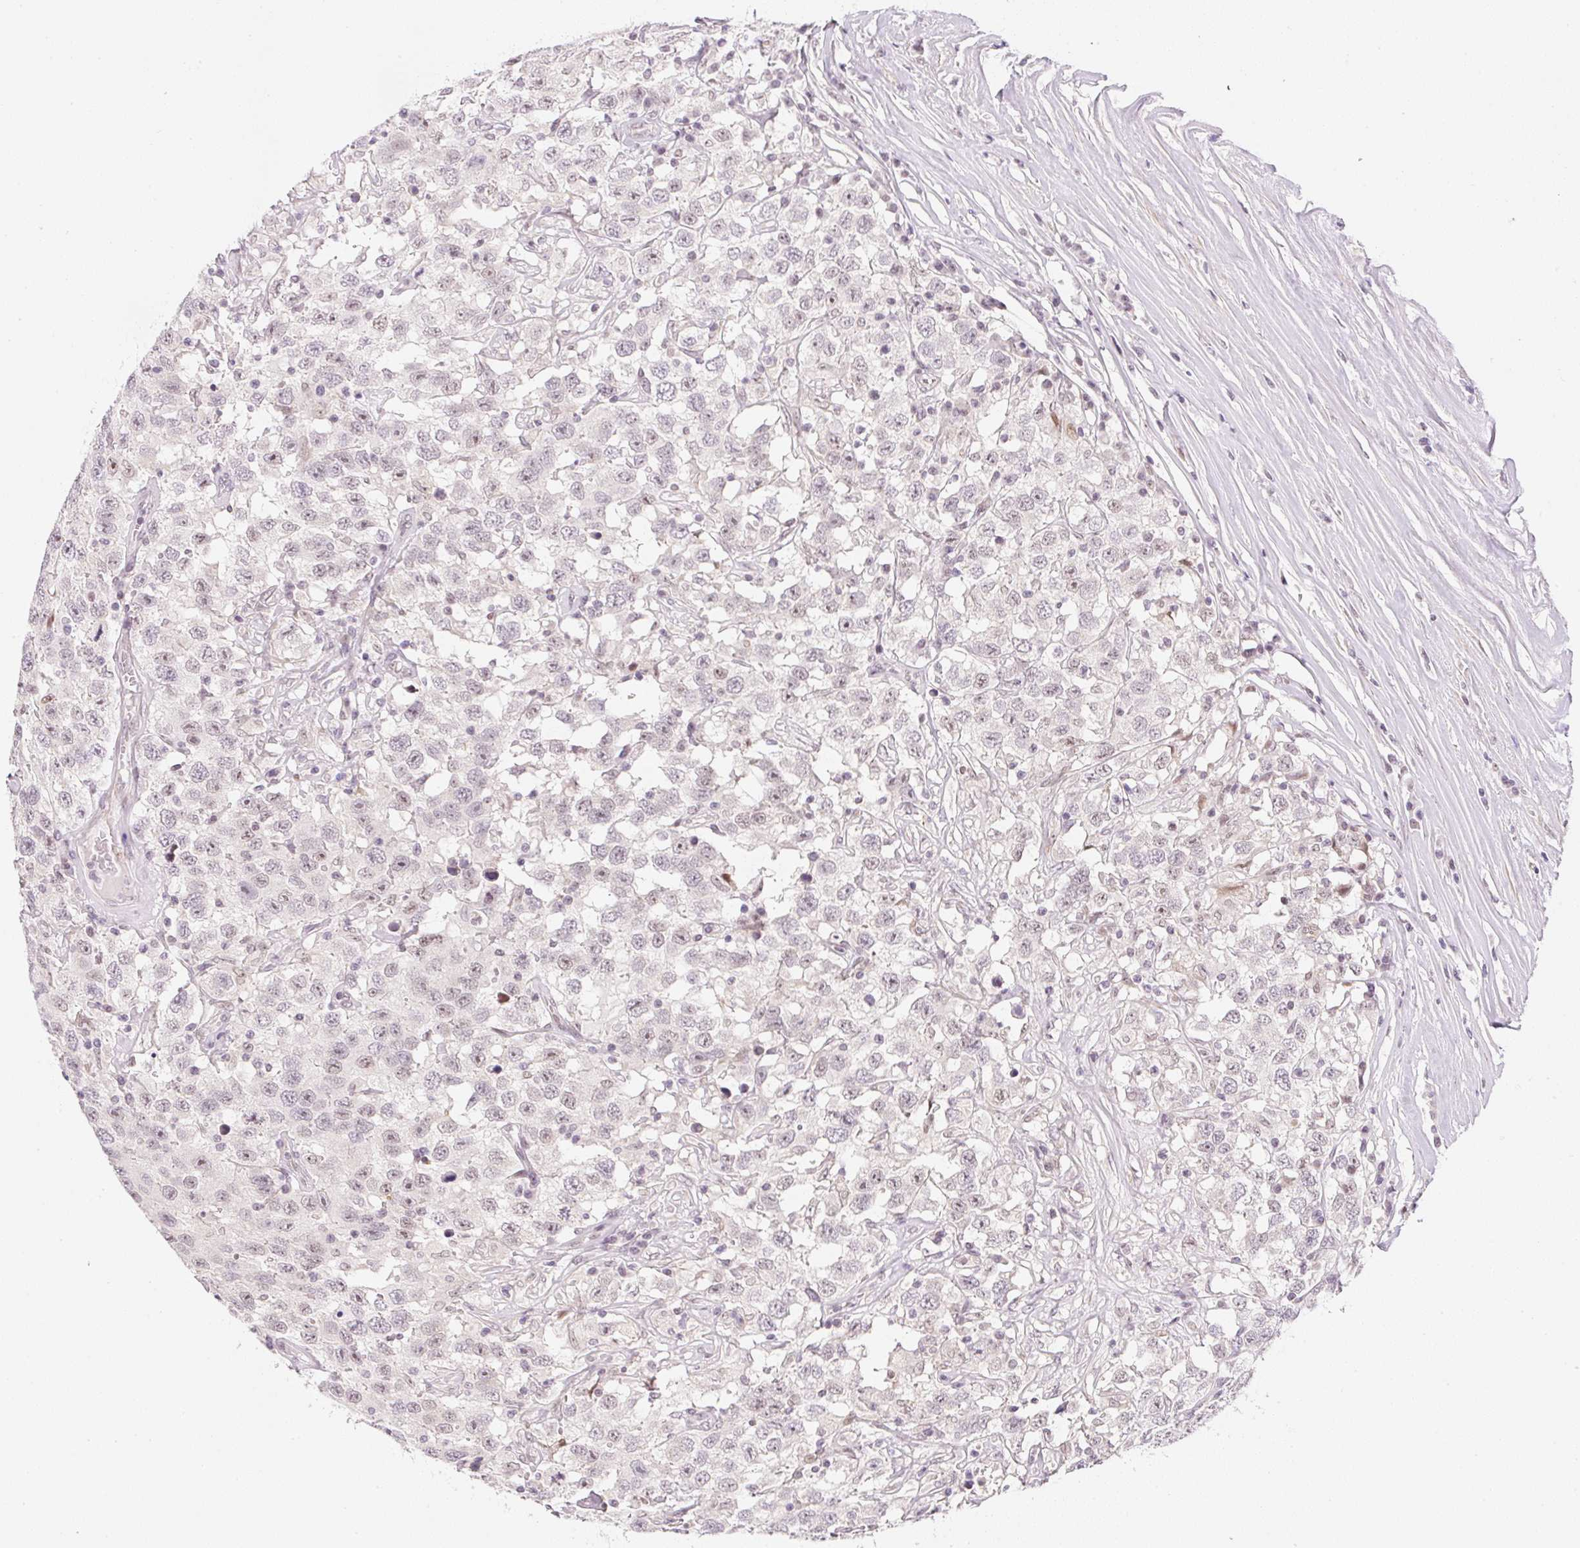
{"staining": {"intensity": "weak", "quantity": "25%-75%", "location": "nuclear"}, "tissue": "testis cancer", "cell_type": "Tumor cells", "image_type": "cancer", "snomed": [{"axis": "morphology", "description": "Seminoma, NOS"}, {"axis": "topography", "description": "Testis"}], "caption": "An image showing weak nuclear expression in about 25%-75% of tumor cells in testis seminoma, as visualized by brown immunohistochemical staining.", "gene": "DPPA4", "patient": {"sex": "male", "age": 41}}